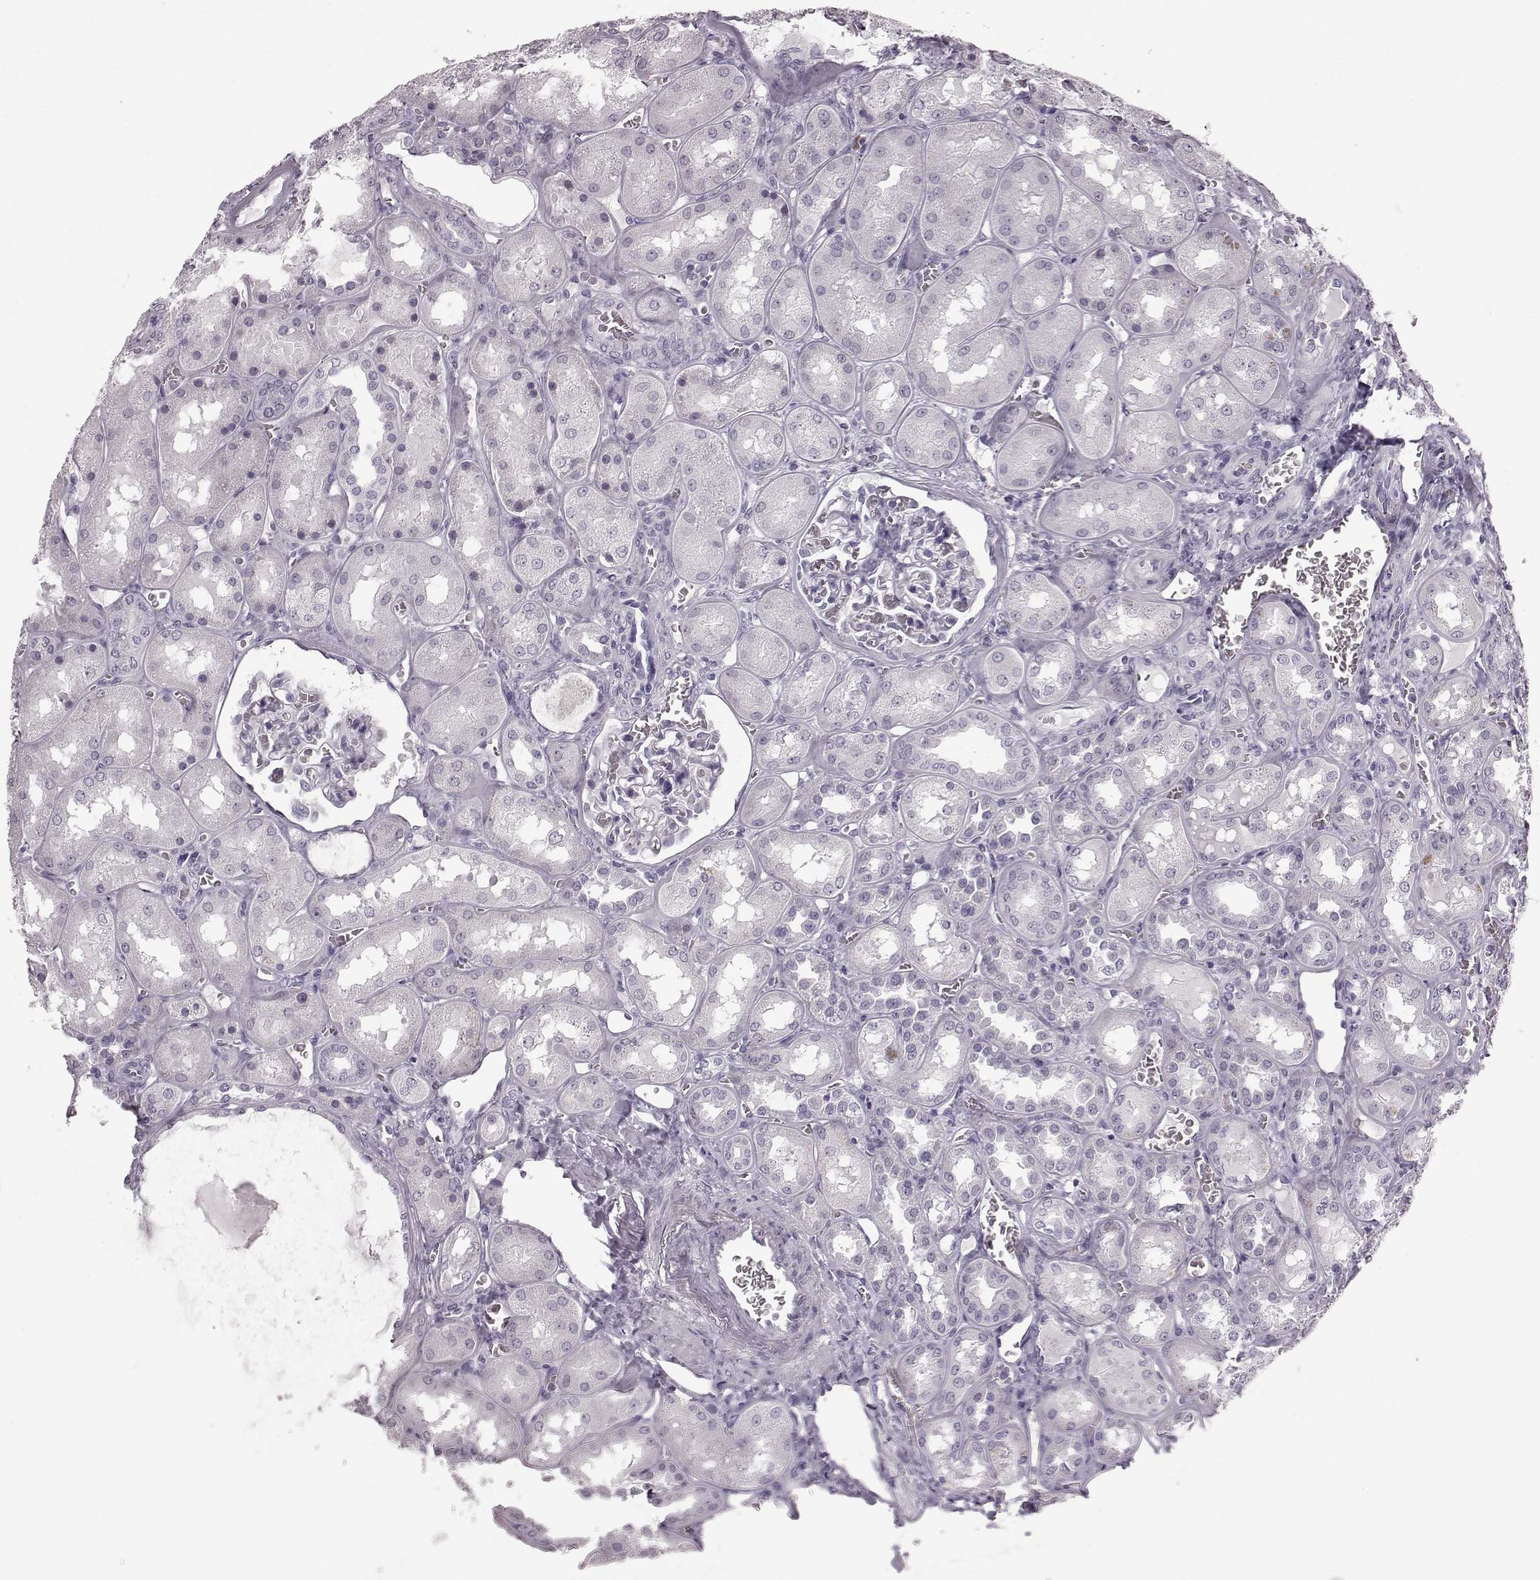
{"staining": {"intensity": "negative", "quantity": "none", "location": "none"}, "tissue": "kidney", "cell_type": "Cells in glomeruli", "image_type": "normal", "snomed": [{"axis": "morphology", "description": "Normal tissue, NOS"}, {"axis": "topography", "description": "Kidney"}], "caption": "Immunohistochemistry (IHC) of benign human kidney displays no expression in cells in glomeruli.", "gene": "JSRP1", "patient": {"sex": "male", "age": 73}}